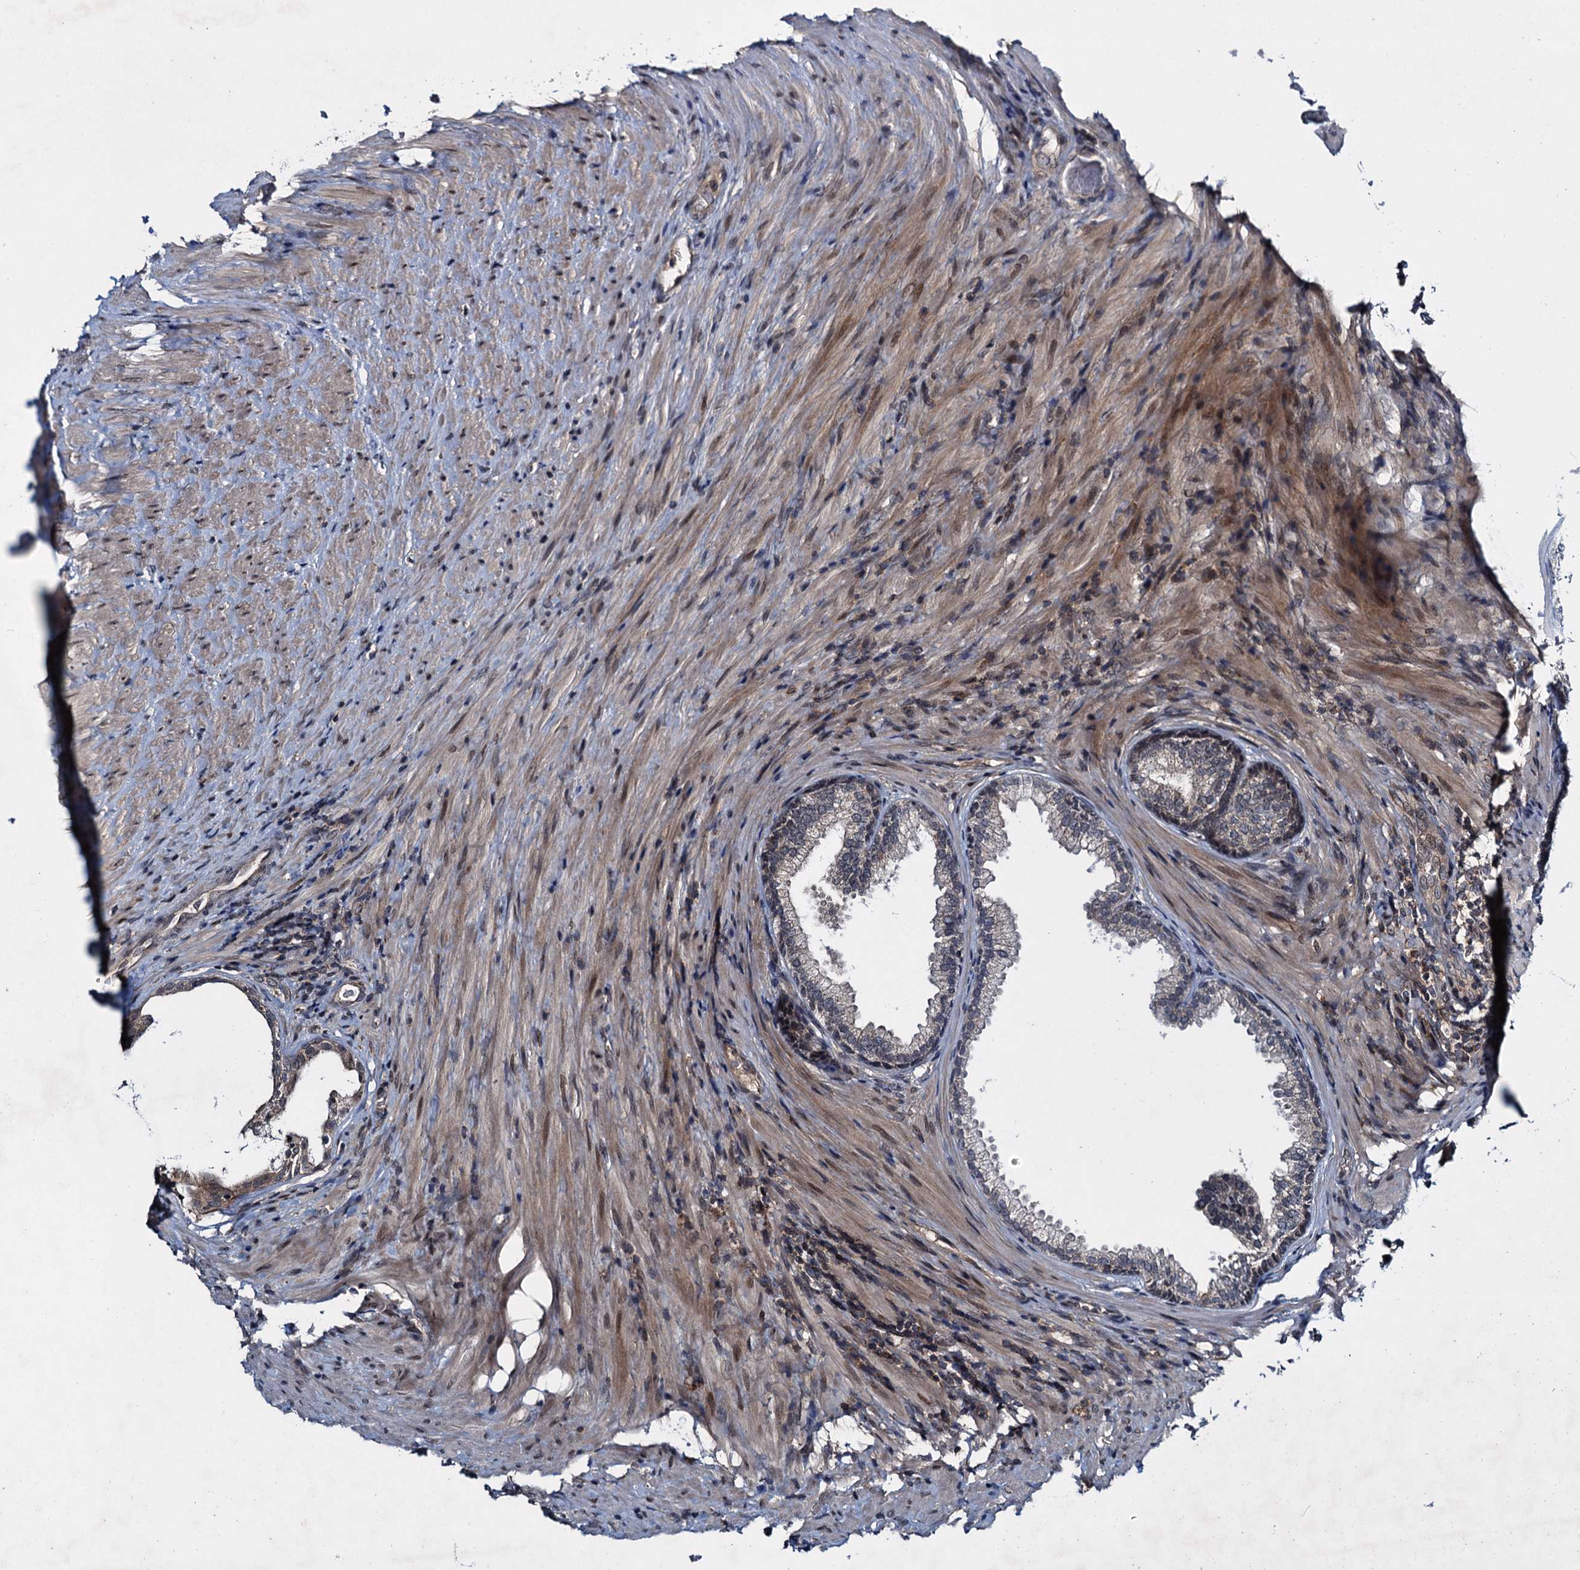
{"staining": {"intensity": "moderate", "quantity": "25%-75%", "location": "cytoplasmic/membranous"}, "tissue": "prostate", "cell_type": "Glandular cells", "image_type": "normal", "snomed": [{"axis": "morphology", "description": "Normal tissue, NOS"}, {"axis": "topography", "description": "Prostate"}], "caption": "Prostate stained with IHC shows moderate cytoplasmic/membranous staining in about 25%-75% of glandular cells. Nuclei are stained in blue.", "gene": "RNF165", "patient": {"sex": "male", "age": 76}}